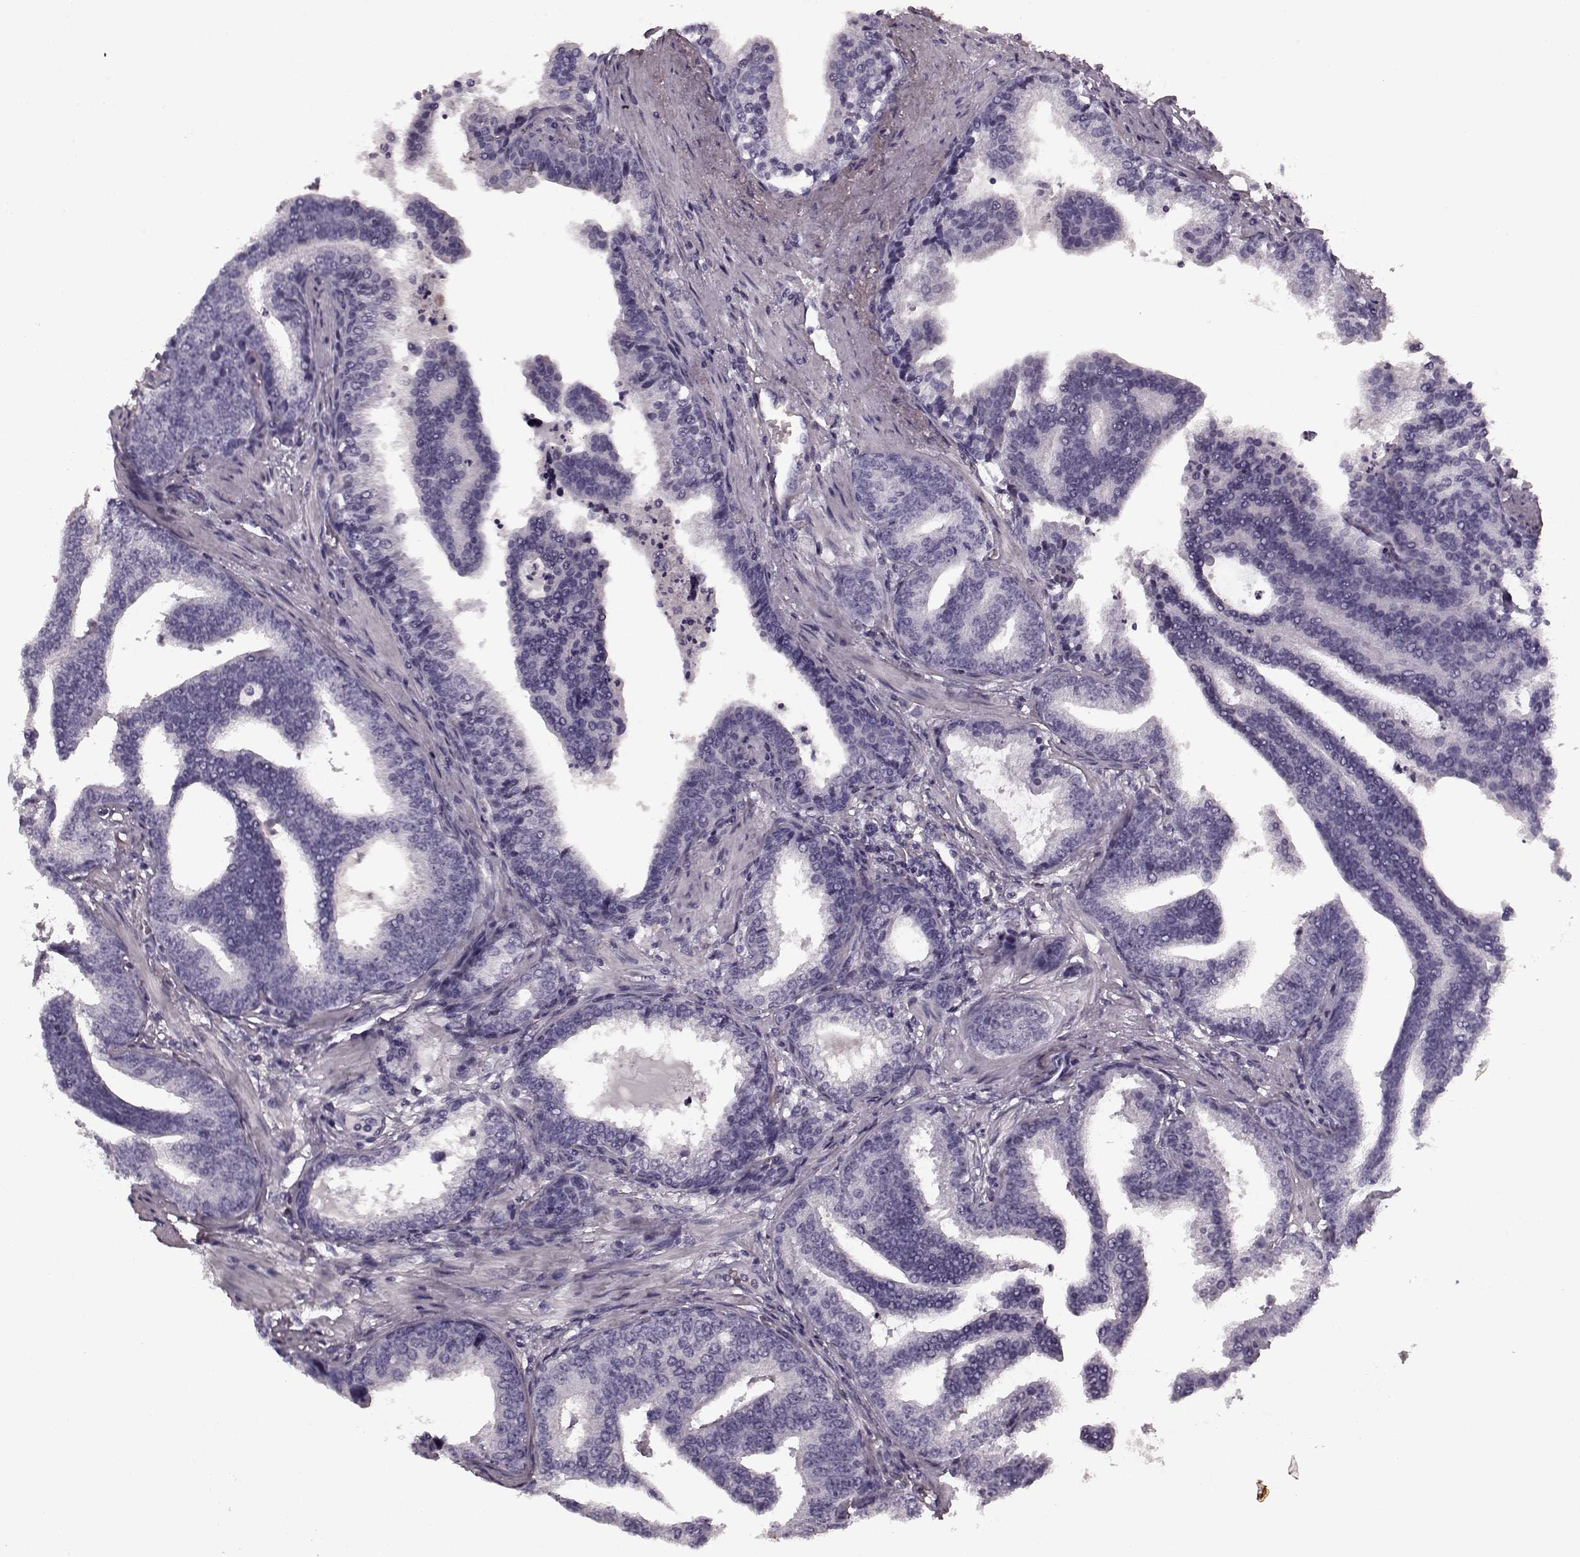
{"staining": {"intensity": "negative", "quantity": "none", "location": "none"}, "tissue": "prostate cancer", "cell_type": "Tumor cells", "image_type": "cancer", "snomed": [{"axis": "morphology", "description": "Adenocarcinoma, NOS"}, {"axis": "topography", "description": "Prostate"}], "caption": "Tumor cells show no significant protein positivity in prostate cancer (adenocarcinoma).", "gene": "CST7", "patient": {"sex": "male", "age": 64}}